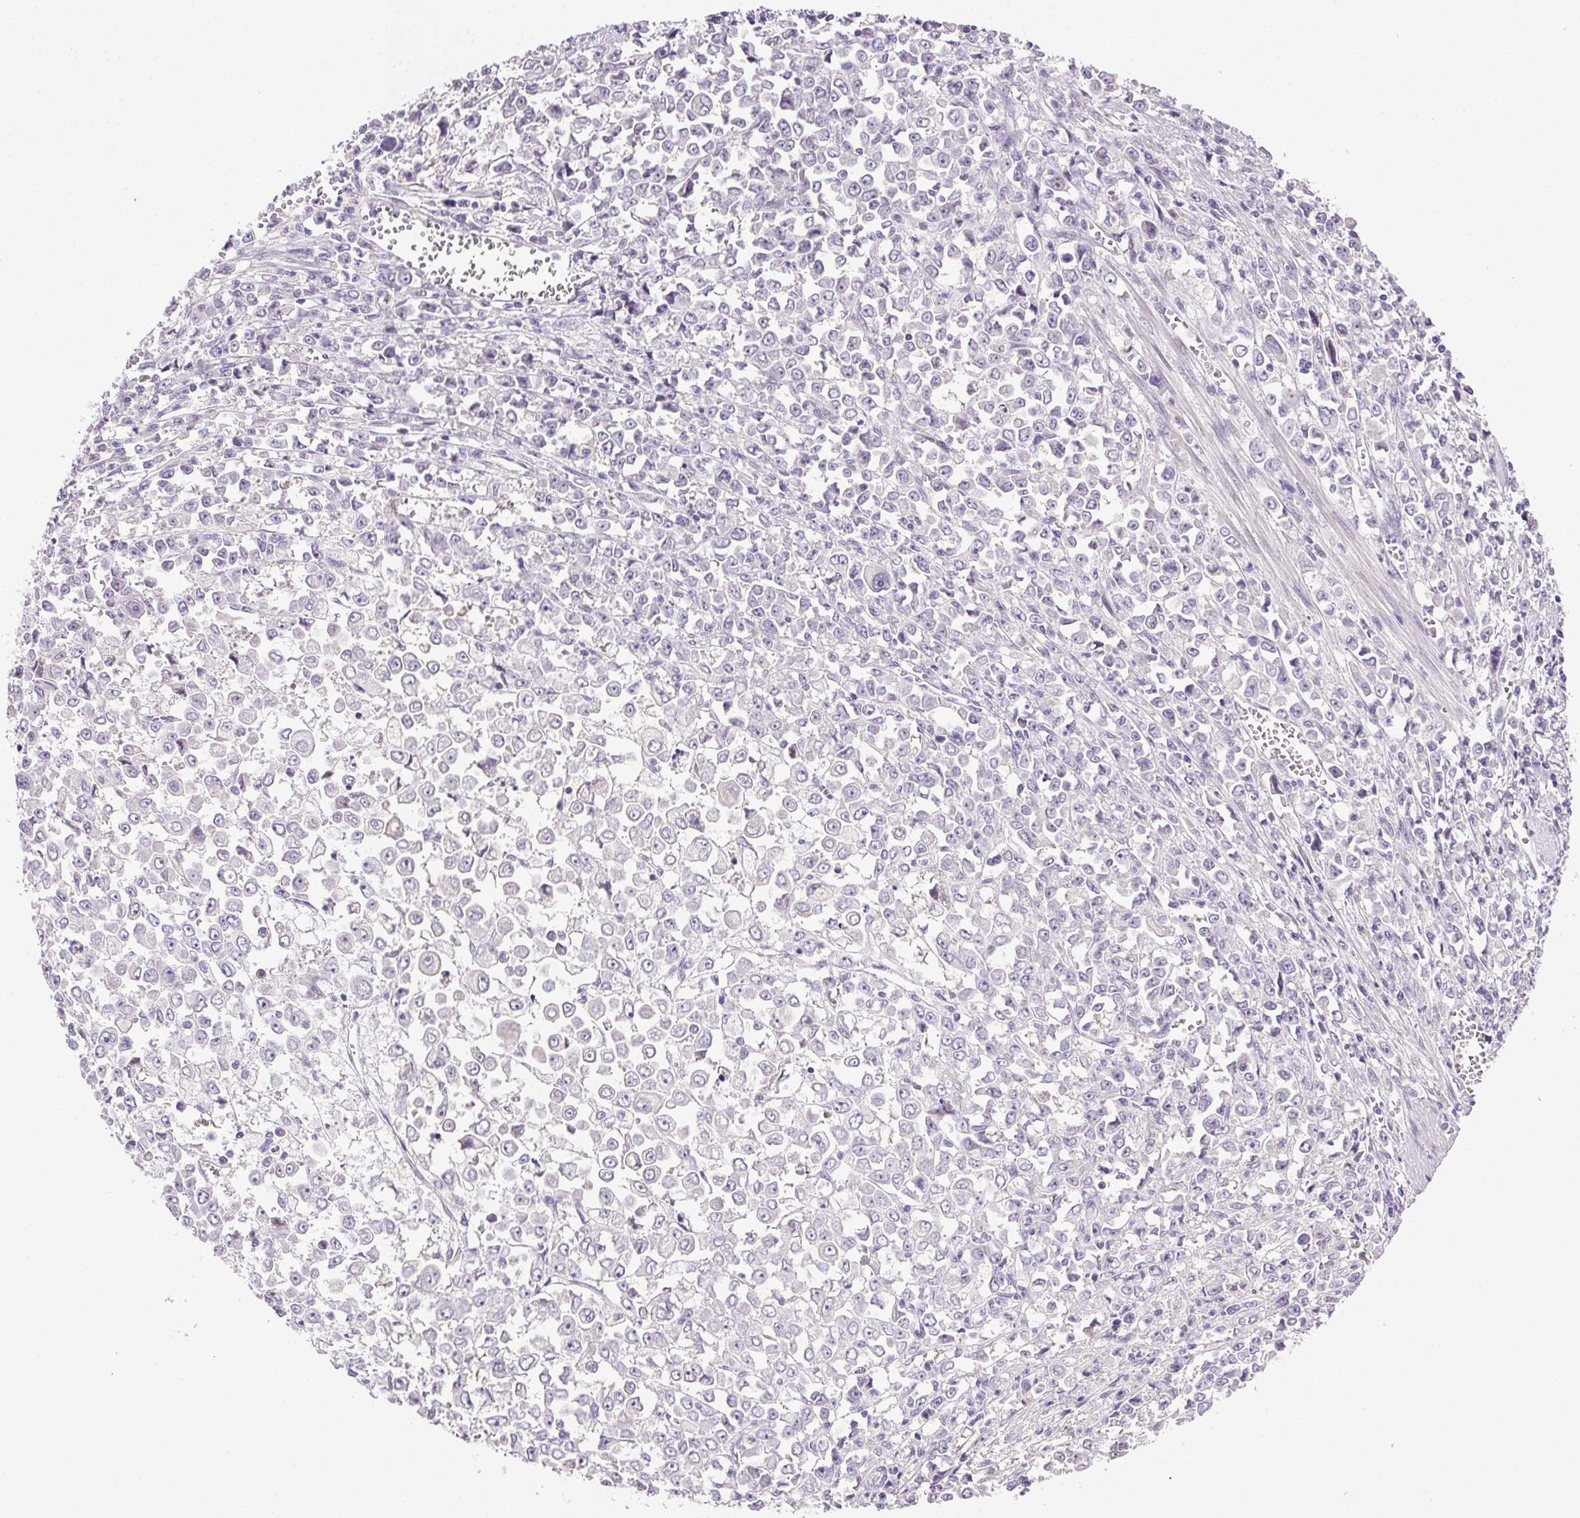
{"staining": {"intensity": "negative", "quantity": "none", "location": "none"}, "tissue": "stomach cancer", "cell_type": "Tumor cells", "image_type": "cancer", "snomed": [{"axis": "morphology", "description": "Adenocarcinoma, NOS"}, {"axis": "topography", "description": "Stomach, upper"}], "caption": "Adenocarcinoma (stomach) was stained to show a protein in brown. There is no significant staining in tumor cells. (DAB immunohistochemistry (IHC) visualized using brightfield microscopy, high magnification).", "gene": "SYT11", "patient": {"sex": "male", "age": 70}}